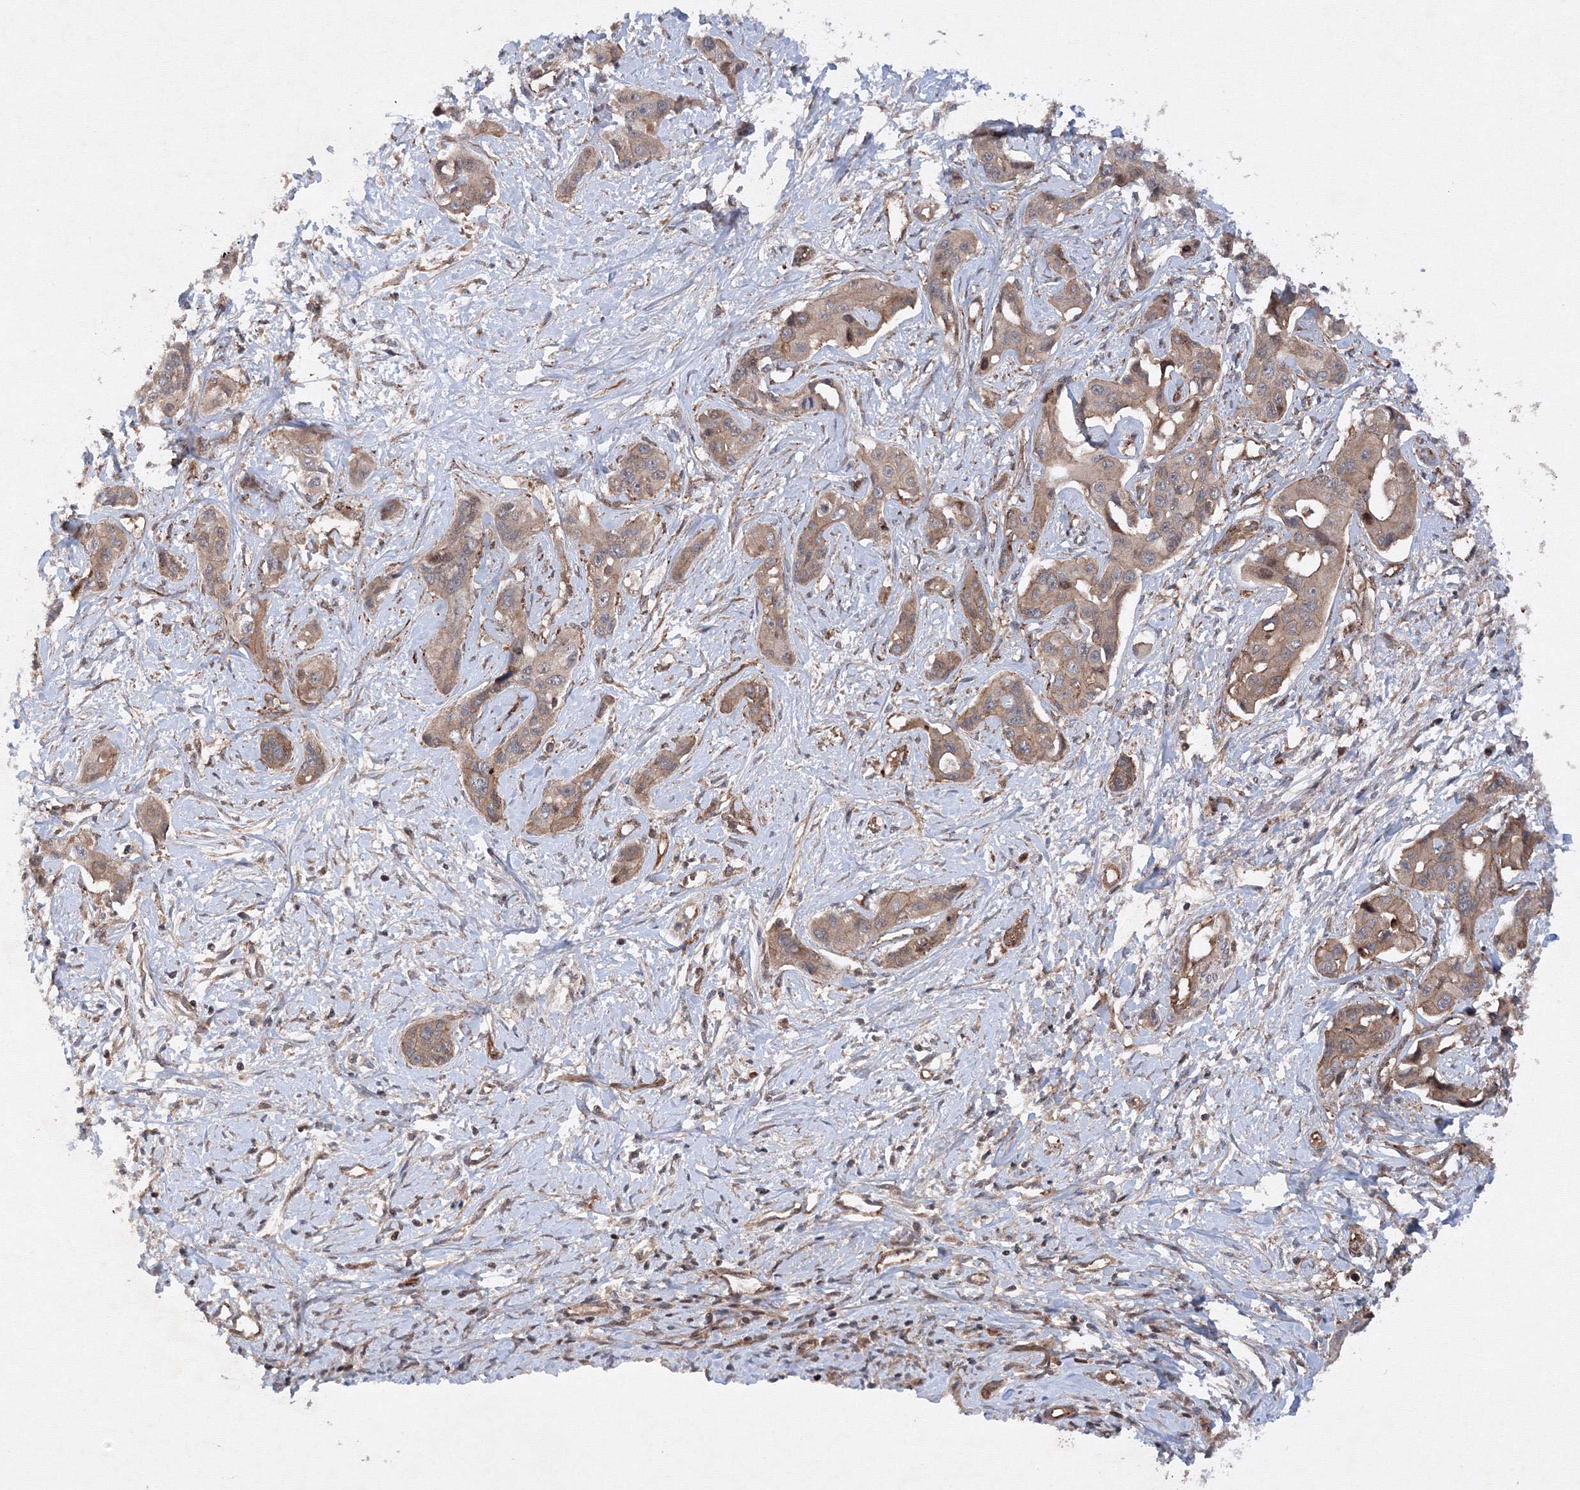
{"staining": {"intensity": "moderate", "quantity": "<25%", "location": "cytoplasmic/membranous"}, "tissue": "liver cancer", "cell_type": "Tumor cells", "image_type": "cancer", "snomed": [{"axis": "morphology", "description": "Cholangiocarcinoma"}, {"axis": "topography", "description": "Liver"}], "caption": "This micrograph reveals IHC staining of human liver cancer, with low moderate cytoplasmic/membranous staining in approximately <25% of tumor cells.", "gene": "DCTD", "patient": {"sex": "male", "age": 59}}